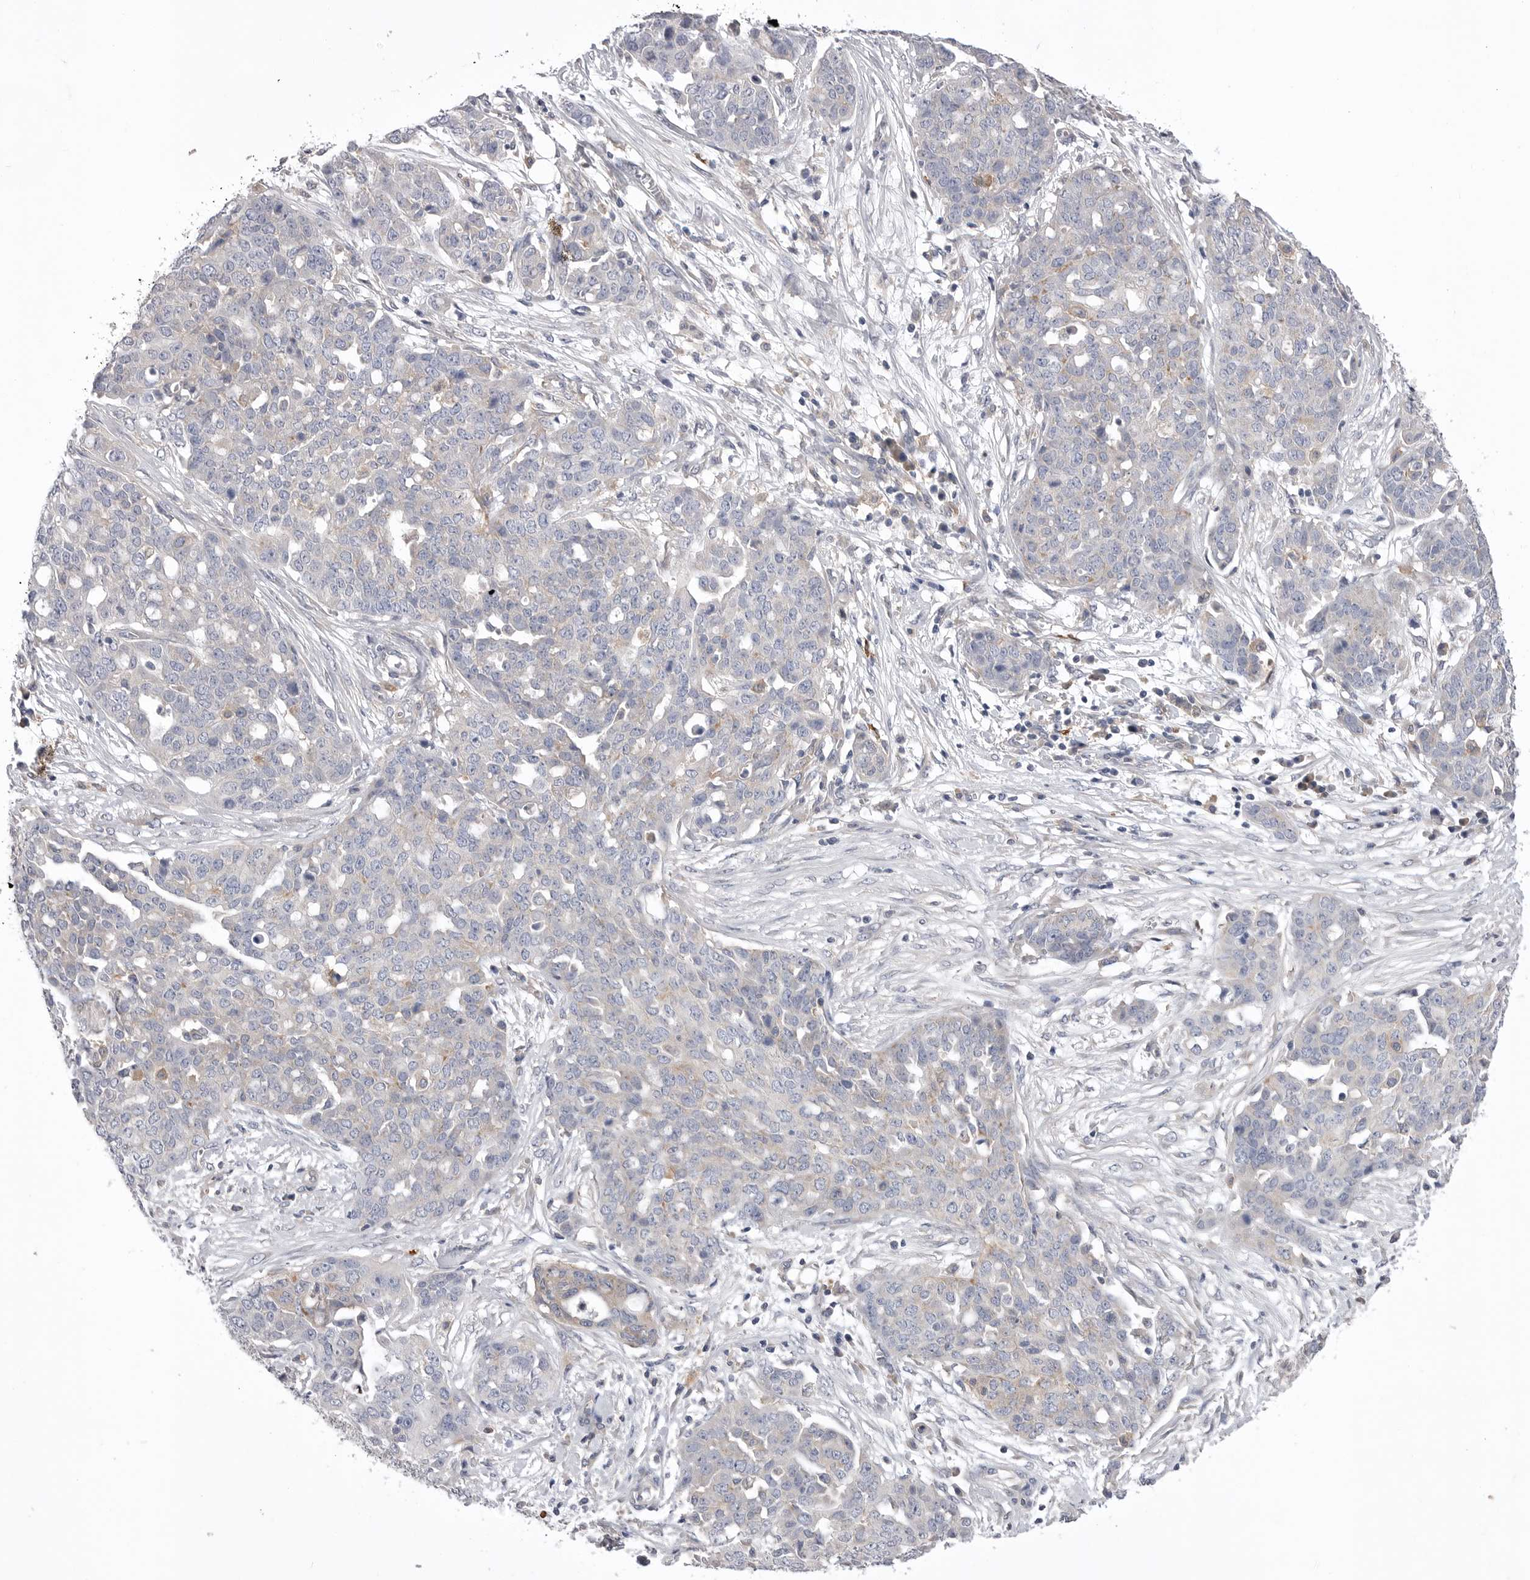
{"staining": {"intensity": "negative", "quantity": "none", "location": "none"}, "tissue": "ovarian cancer", "cell_type": "Tumor cells", "image_type": "cancer", "snomed": [{"axis": "morphology", "description": "Cystadenocarcinoma, serous, NOS"}, {"axis": "topography", "description": "Soft tissue"}, {"axis": "topography", "description": "Ovary"}], "caption": "This is a photomicrograph of immunohistochemistry (IHC) staining of ovarian cancer, which shows no positivity in tumor cells.", "gene": "VAC14", "patient": {"sex": "female", "age": 57}}